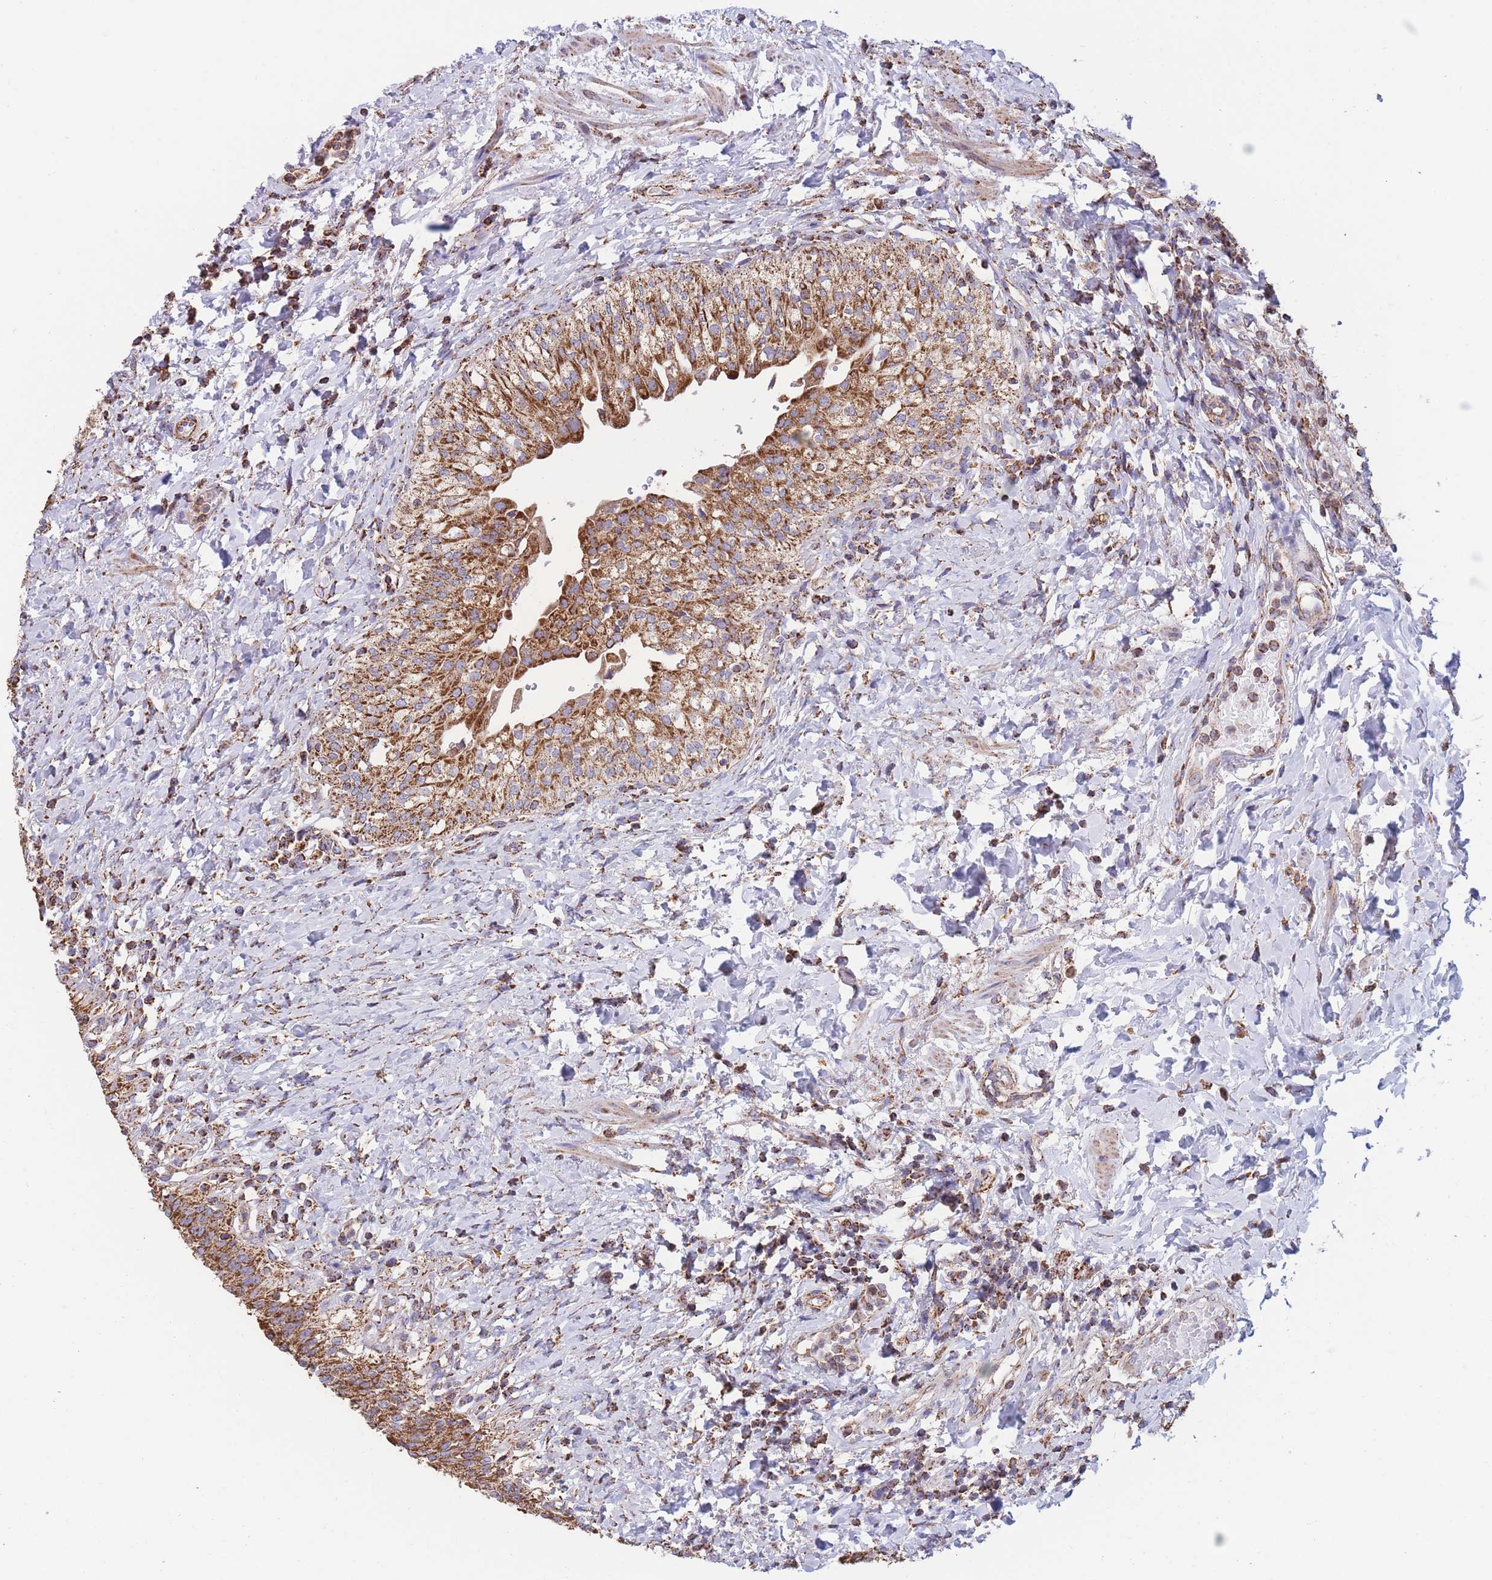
{"staining": {"intensity": "strong", "quantity": ">75%", "location": "cytoplasmic/membranous"}, "tissue": "urinary bladder", "cell_type": "Urothelial cells", "image_type": "normal", "snomed": [{"axis": "morphology", "description": "Normal tissue, NOS"}, {"axis": "morphology", "description": "Inflammation, NOS"}, {"axis": "topography", "description": "Urinary bladder"}], "caption": "A brown stain highlights strong cytoplasmic/membranous positivity of a protein in urothelial cells of benign human urinary bladder. (IHC, brightfield microscopy, high magnification).", "gene": "FKBP8", "patient": {"sex": "male", "age": 64}}